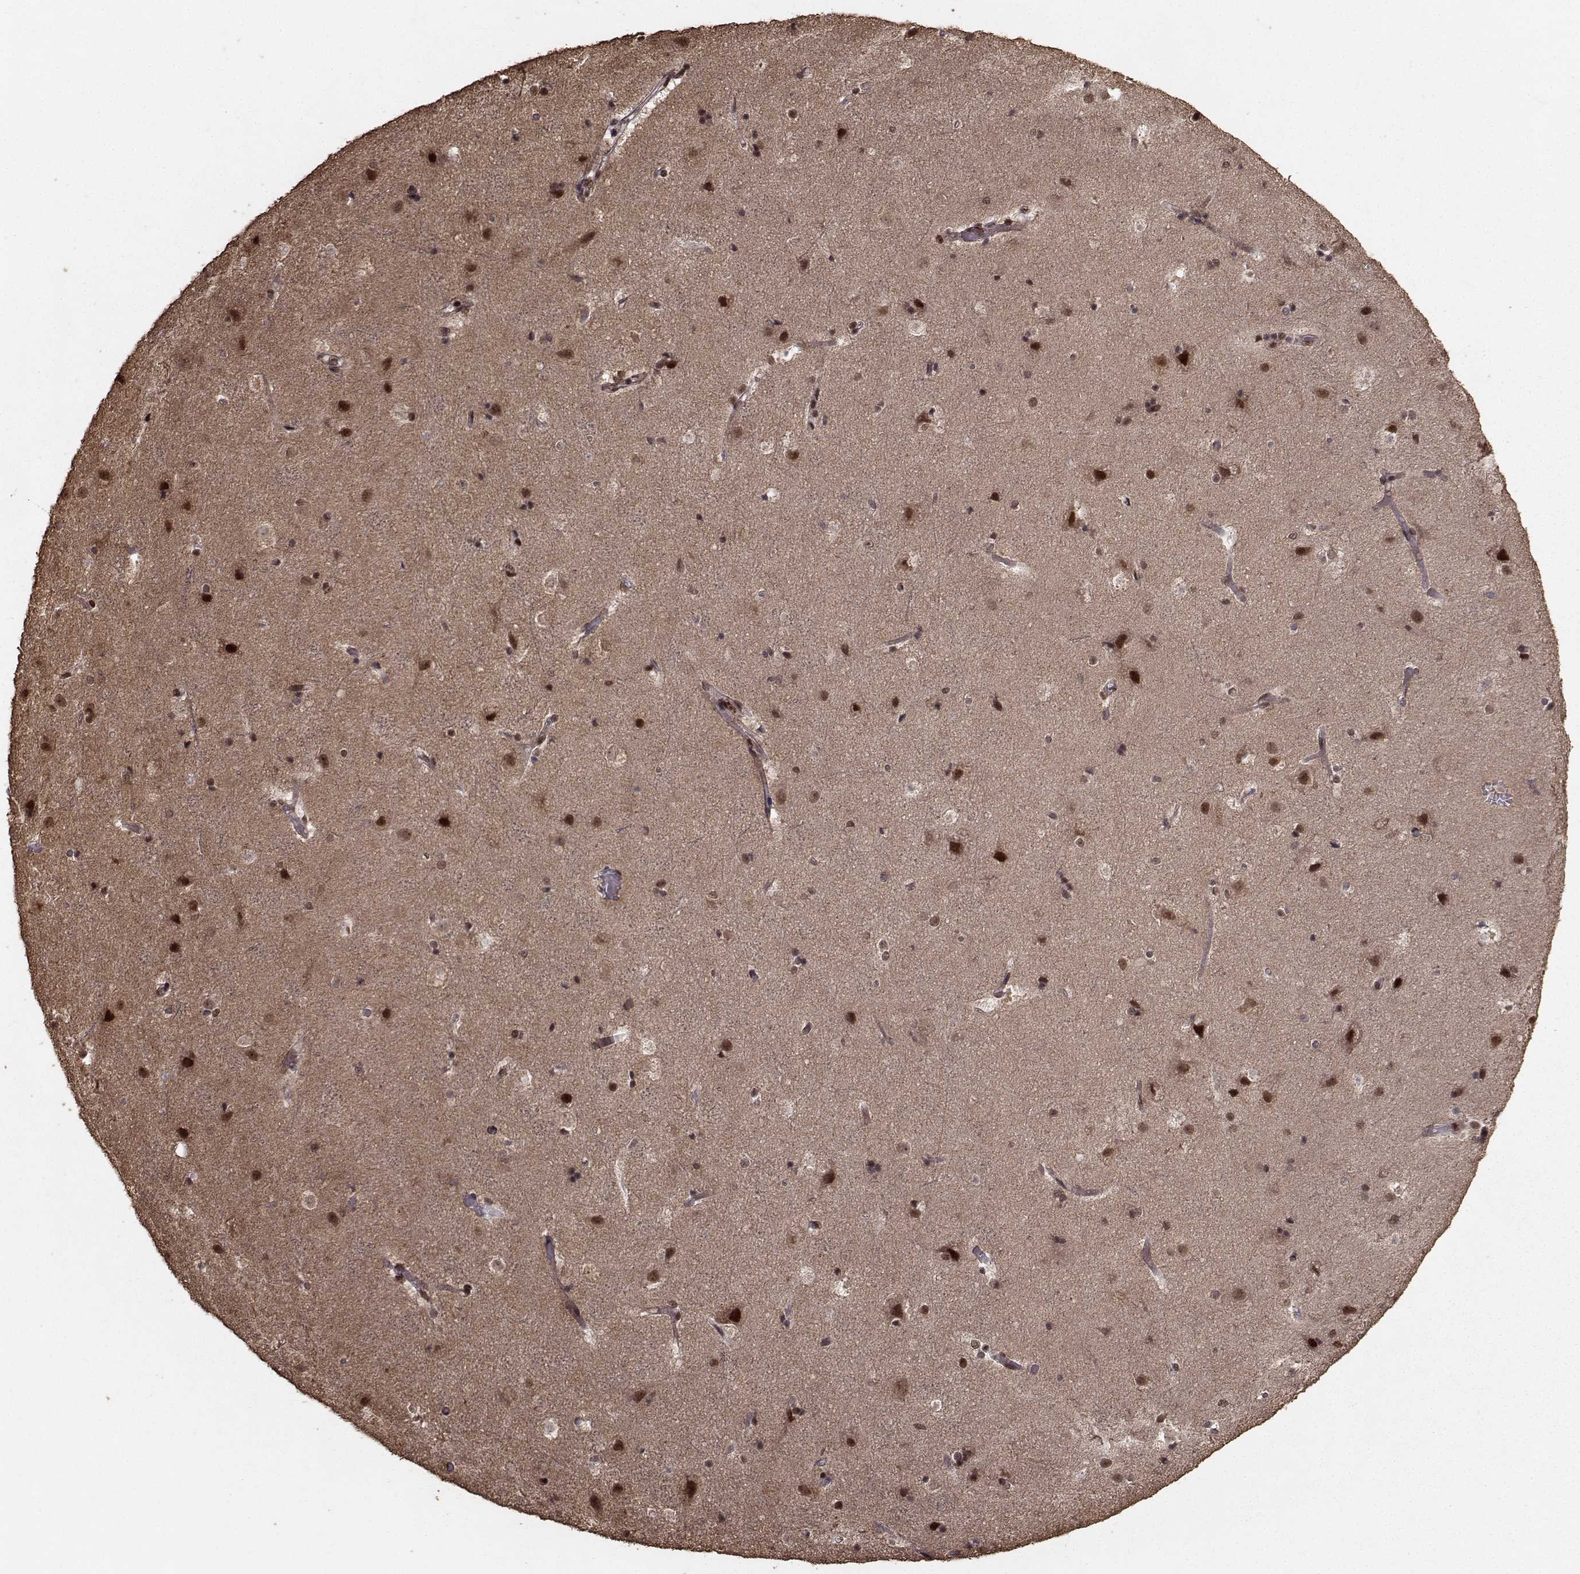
{"staining": {"intensity": "negative", "quantity": "none", "location": "none"}, "tissue": "cerebral cortex", "cell_type": "Endothelial cells", "image_type": "normal", "snomed": [{"axis": "morphology", "description": "Normal tissue, NOS"}, {"axis": "topography", "description": "Cerebral cortex"}], "caption": "A micrograph of human cerebral cortex is negative for staining in endothelial cells. (DAB (3,3'-diaminobenzidine) immunohistochemistry (IHC), high magnification).", "gene": "SF1", "patient": {"sex": "female", "age": 52}}